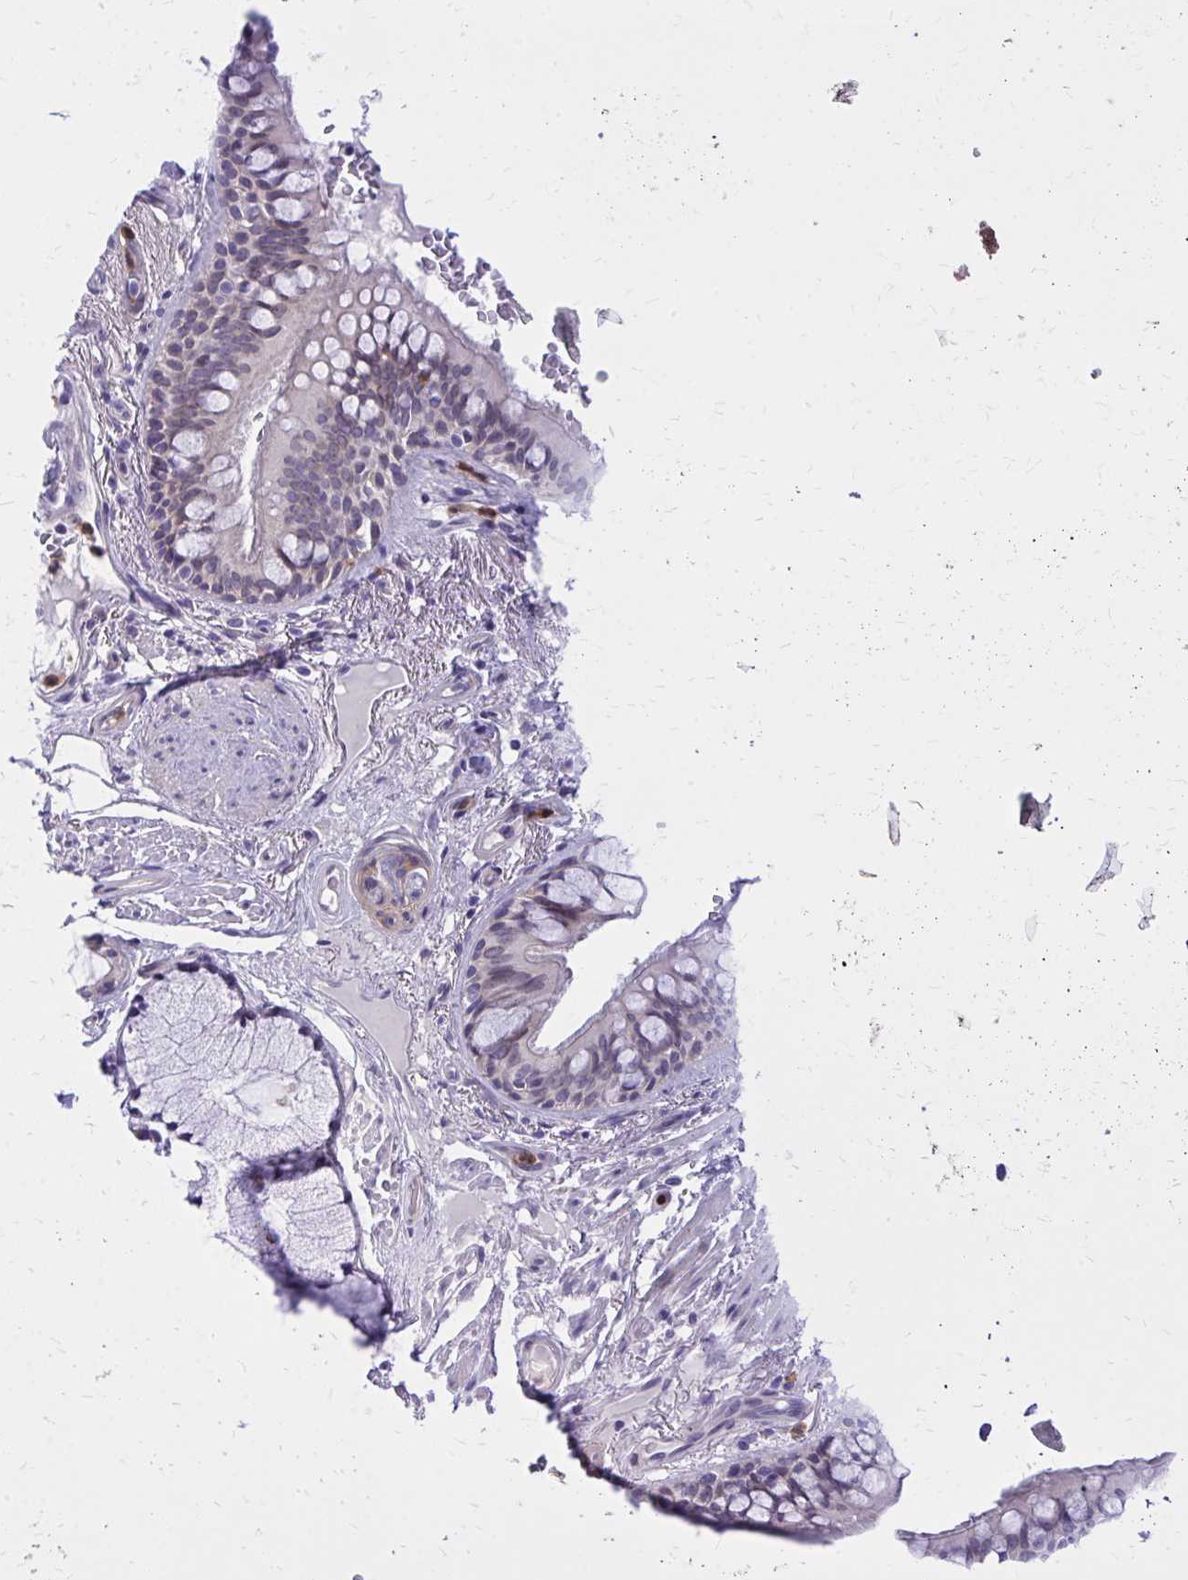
{"staining": {"intensity": "negative", "quantity": "none", "location": "none"}, "tissue": "bronchus", "cell_type": "Respiratory epithelial cells", "image_type": "normal", "snomed": [{"axis": "morphology", "description": "Normal tissue, NOS"}, {"axis": "topography", "description": "Bronchus"}], "caption": "This is an IHC image of normal bronchus. There is no positivity in respiratory epithelial cells.", "gene": "ADAMTSL1", "patient": {"sex": "male", "age": 70}}